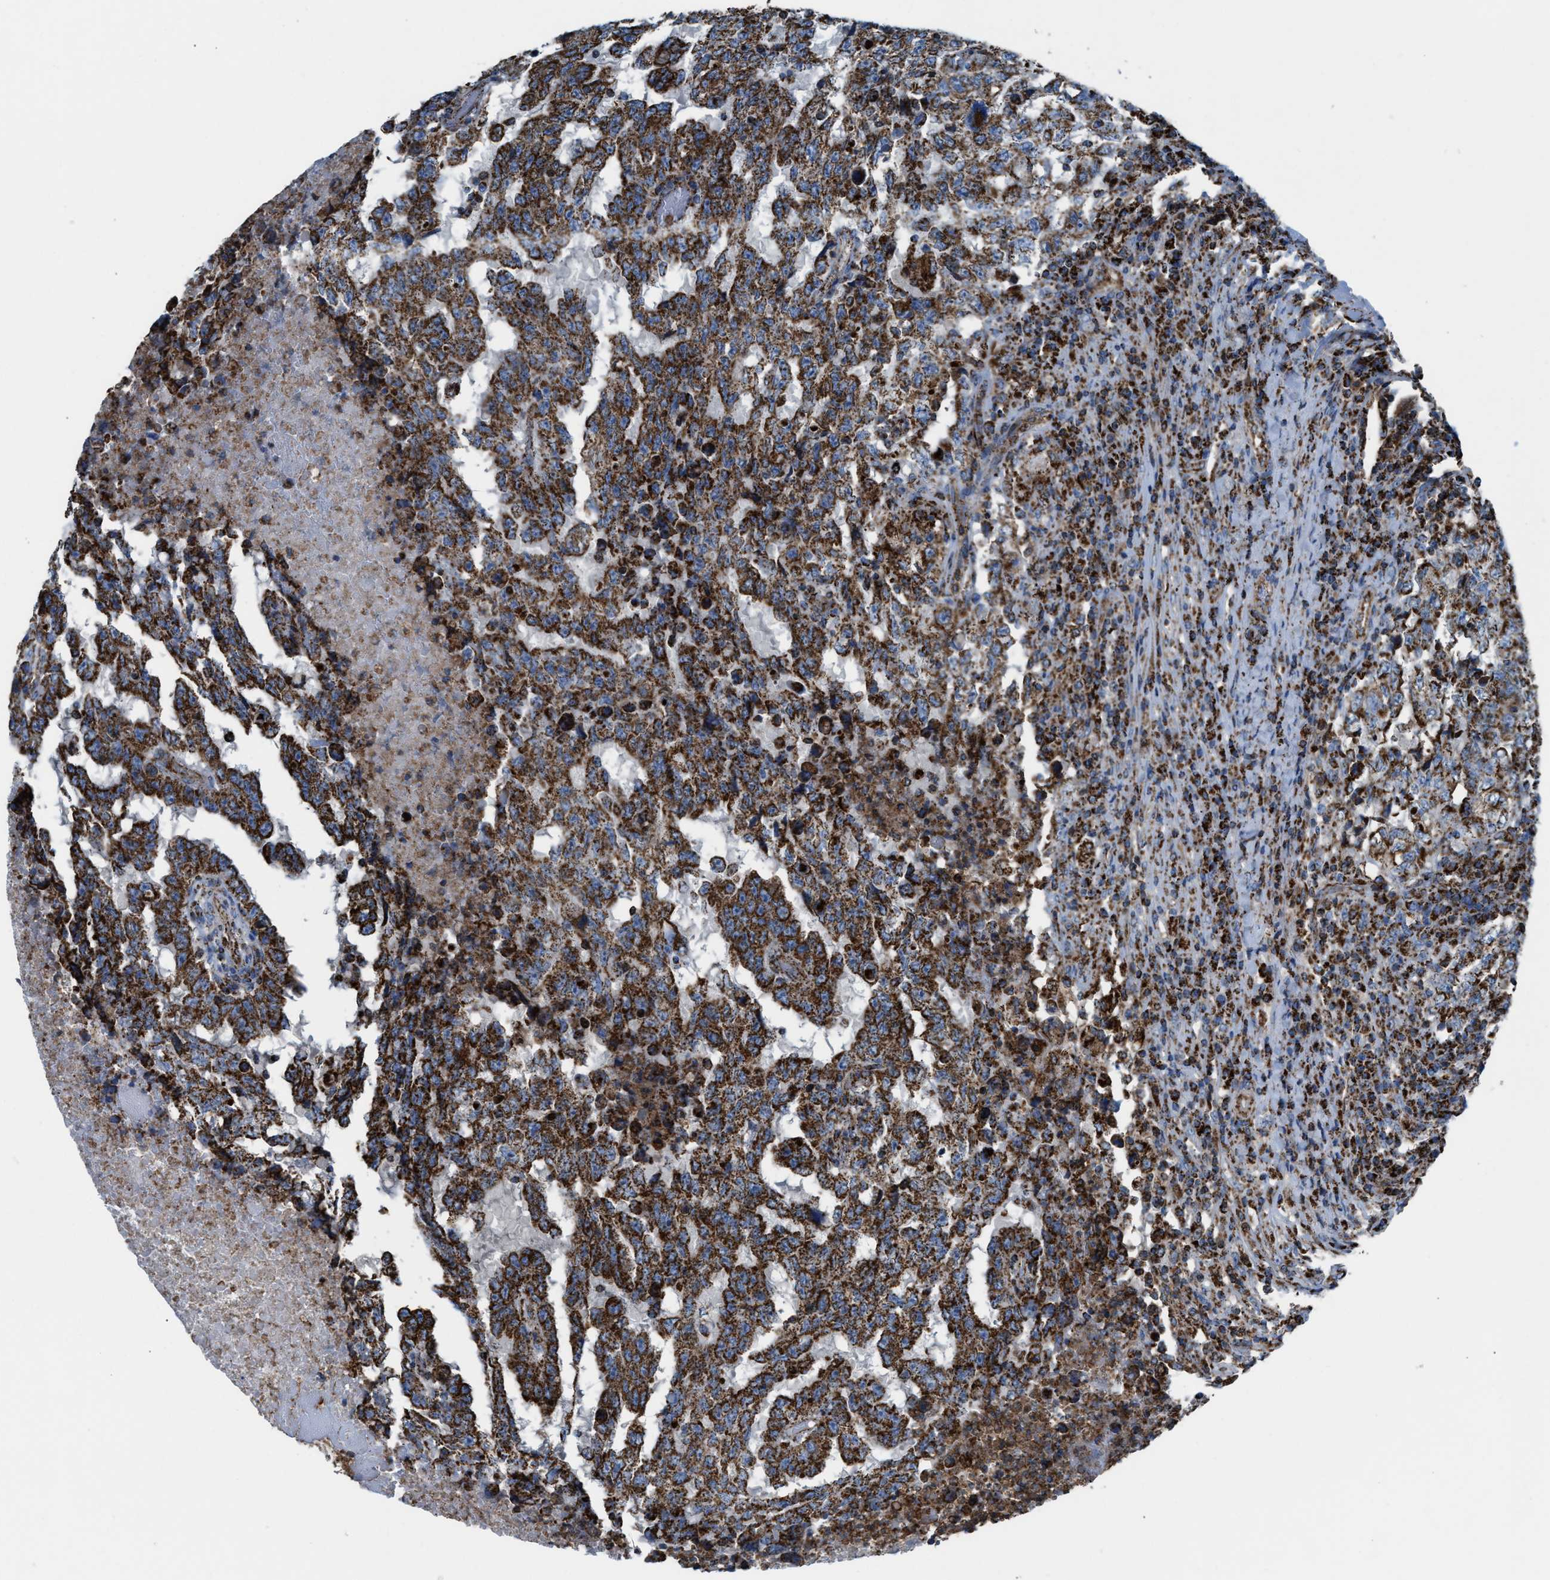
{"staining": {"intensity": "strong", "quantity": ">75%", "location": "cytoplasmic/membranous"}, "tissue": "testis cancer", "cell_type": "Tumor cells", "image_type": "cancer", "snomed": [{"axis": "morphology", "description": "Necrosis, NOS"}, {"axis": "morphology", "description": "Carcinoma, Embryonal, NOS"}, {"axis": "topography", "description": "Testis"}], "caption": "A brown stain highlights strong cytoplasmic/membranous positivity of a protein in human testis cancer (embryonal carcinoma) tumor cells. The protein is stained brown, and the nuclei are stained in blue (DAB IHC with brightfield microscopy, high magnification).", "gene": "ECHS1", "patient": {"sex": "male", "age": 19}}